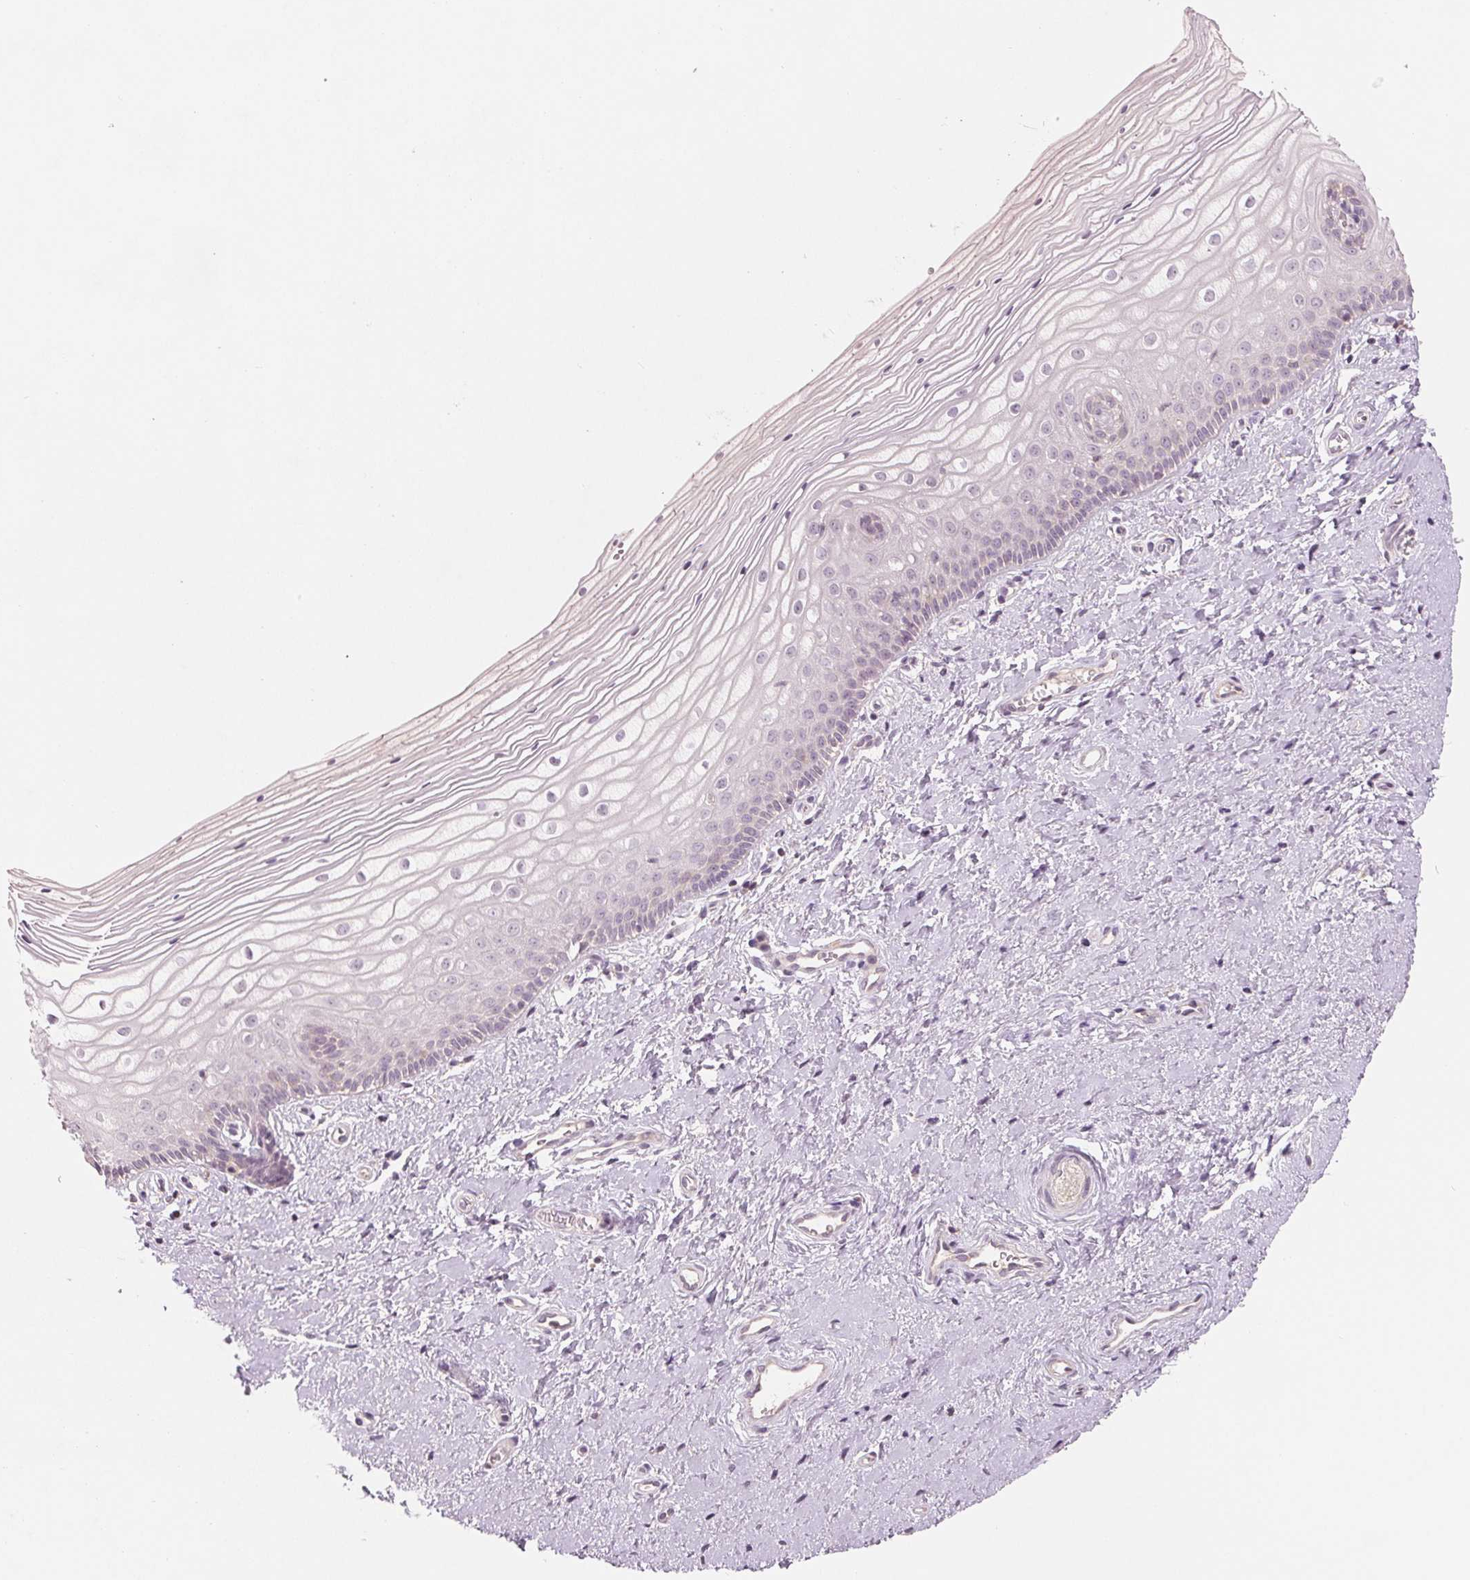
{"staining": {"intensity": "negative", "quantity": "none", "location": "none"}, "tissue": "vagina", "cell_type": "Squamous epithelial cells", "image_type": "normal", "snomed": [{"axis": "morphology", "description": "Normal tissue, NOS"}, {"axis": "topography", "description": "Vagina"}], "caption": "DAB (3,3'-diaminobenzidine) immunohistochemical staining of normal vagina shows no significant expression in squamous epithelial cells.", "gene": "AQP8", "patient": {"sex": "female", "age": 39}}